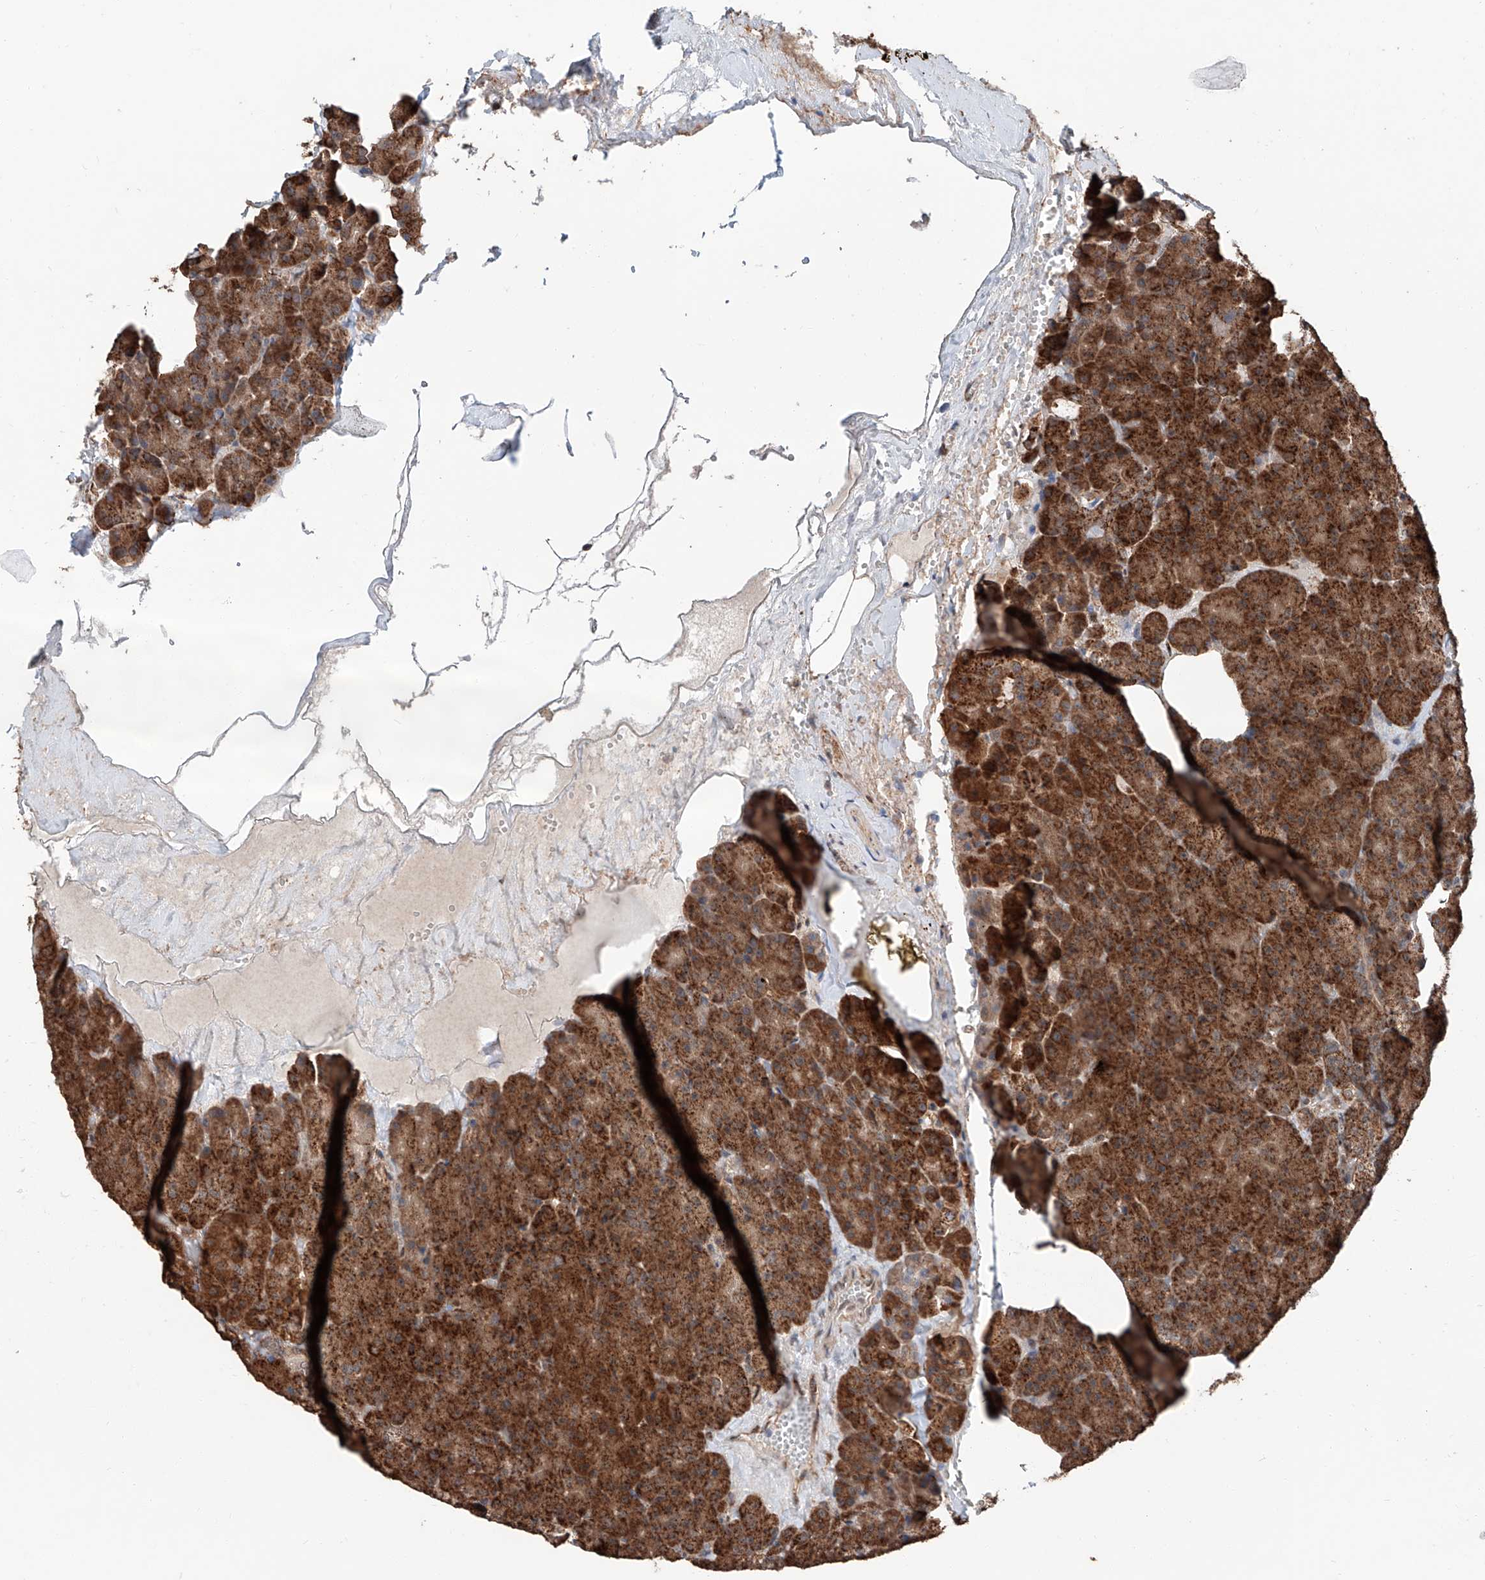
{"staining": {"intensity": "strong", "quantity": ">75%", "location": "cytoplasmic/membranous"}, "tissue": "pancreas", "cell_type": "Exocrine glandular cells", "image_type": "normal", "snomed": [{"axis": "morphology", "description": "Normal tissue, NOS"}, {"axis": "morphology", "description": "Carcinoid, malignant, NOS"}, {"axis": "topography", "description": "Pancreas"}], "caption": "A high-resolution photomicrograph shows IHC staining of benign pancreas, which exhibits strong cytoplasmic/membranous positivity in approximately >75% of exocrine glandular cells.", "gene": "ZNF445", "patient": {"sex": "female", "age": 35}}